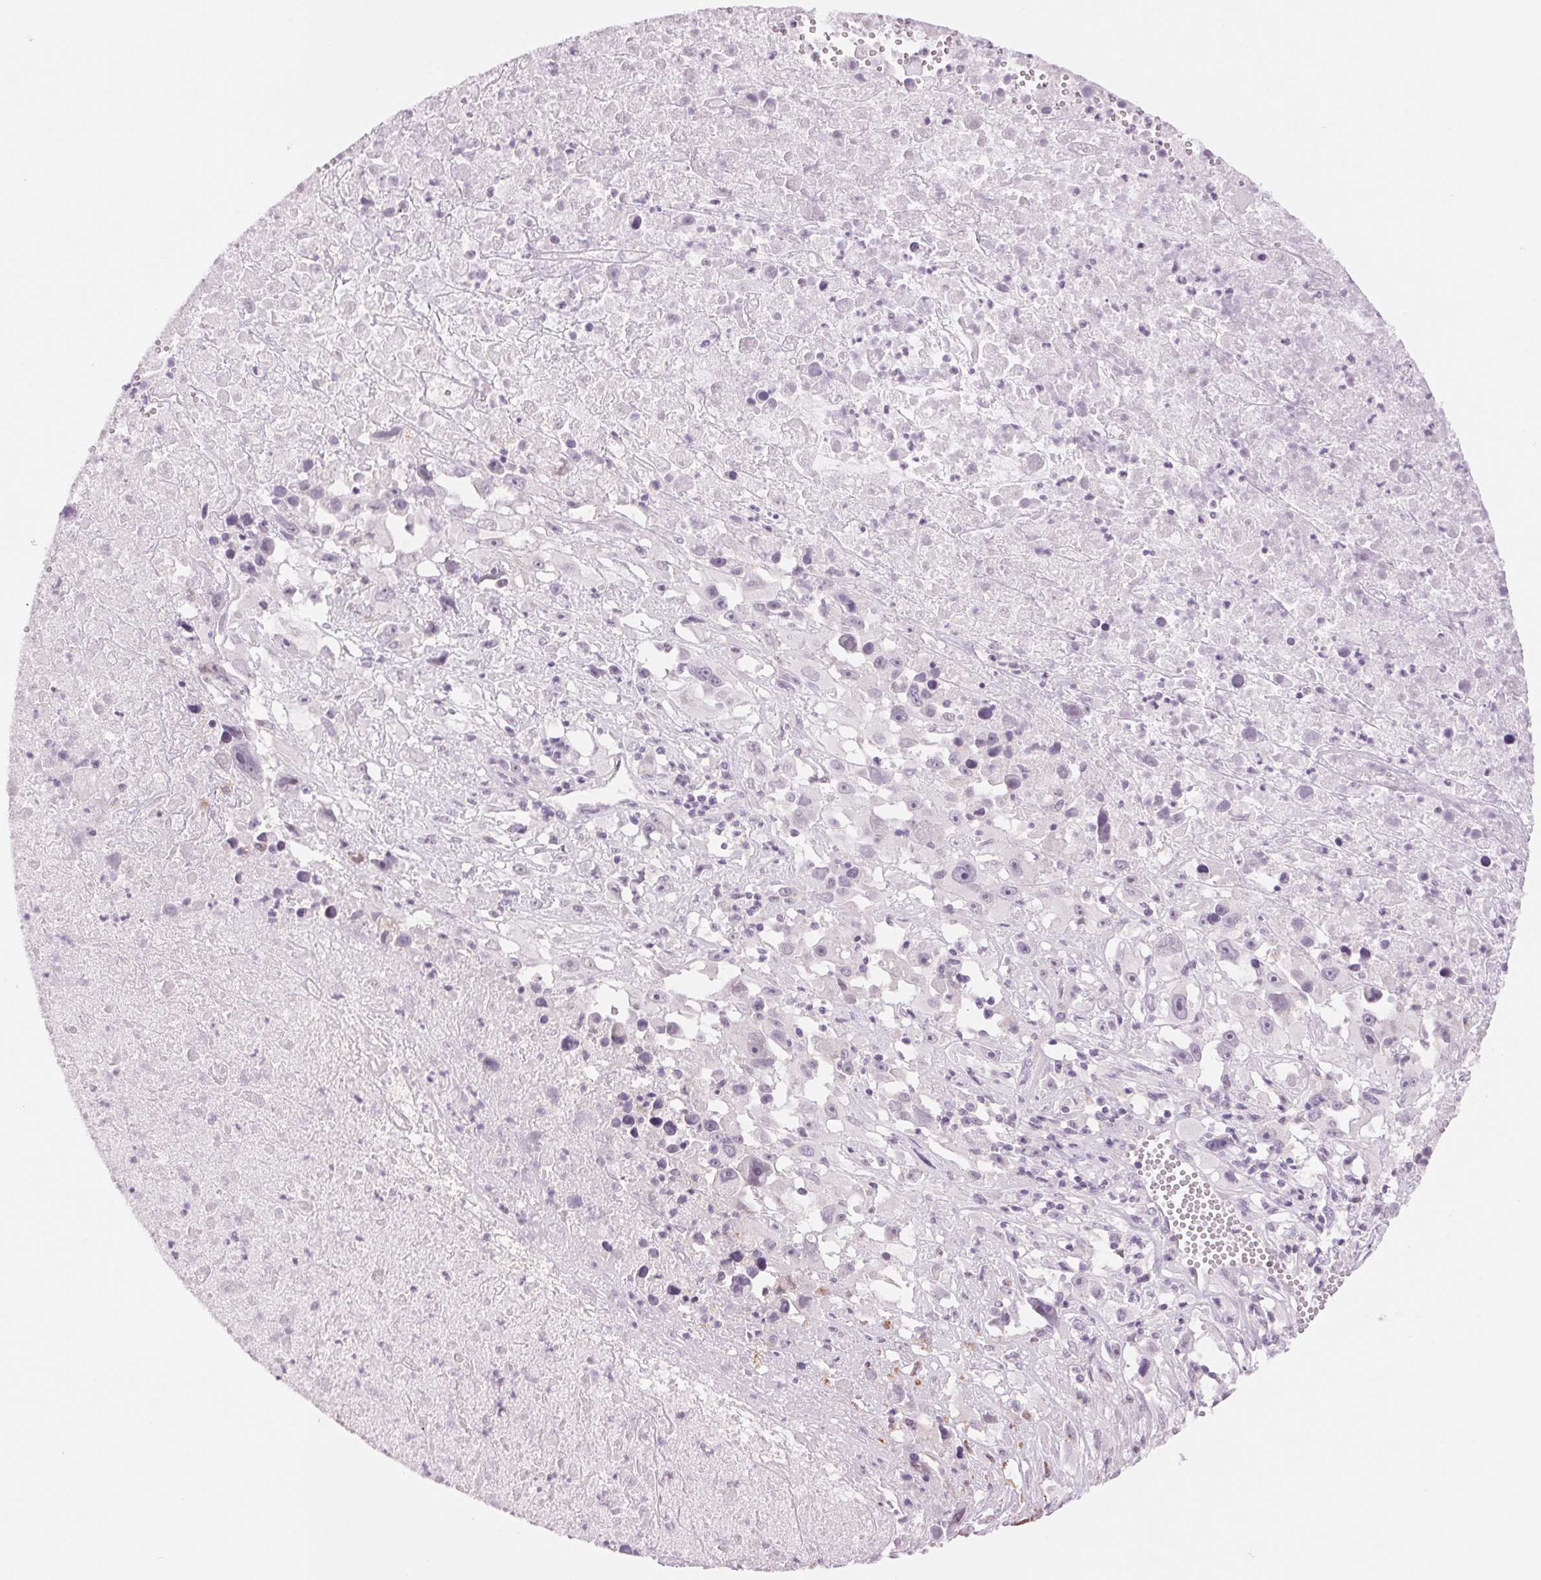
{"staining": {"intensity": "negative", "quantity": "none", "location": "none"}, "tissue": "melanoma", "cell_type": "Tumor cells", "image_type": "cancer", "snomed": [{"axis": "morphology", "description": "Malignant melanoma, Metastatic site"}, {"axis": "topography", "description": "Soft tissue"}], "caption": "A high-resolution photomicrograph shows immunohistochemistry (IHC) staining of melanoma, which reveals no significant expression in tumor cells.", "gene": "MPO", "patient": {"sex": "male", "age": 50}}